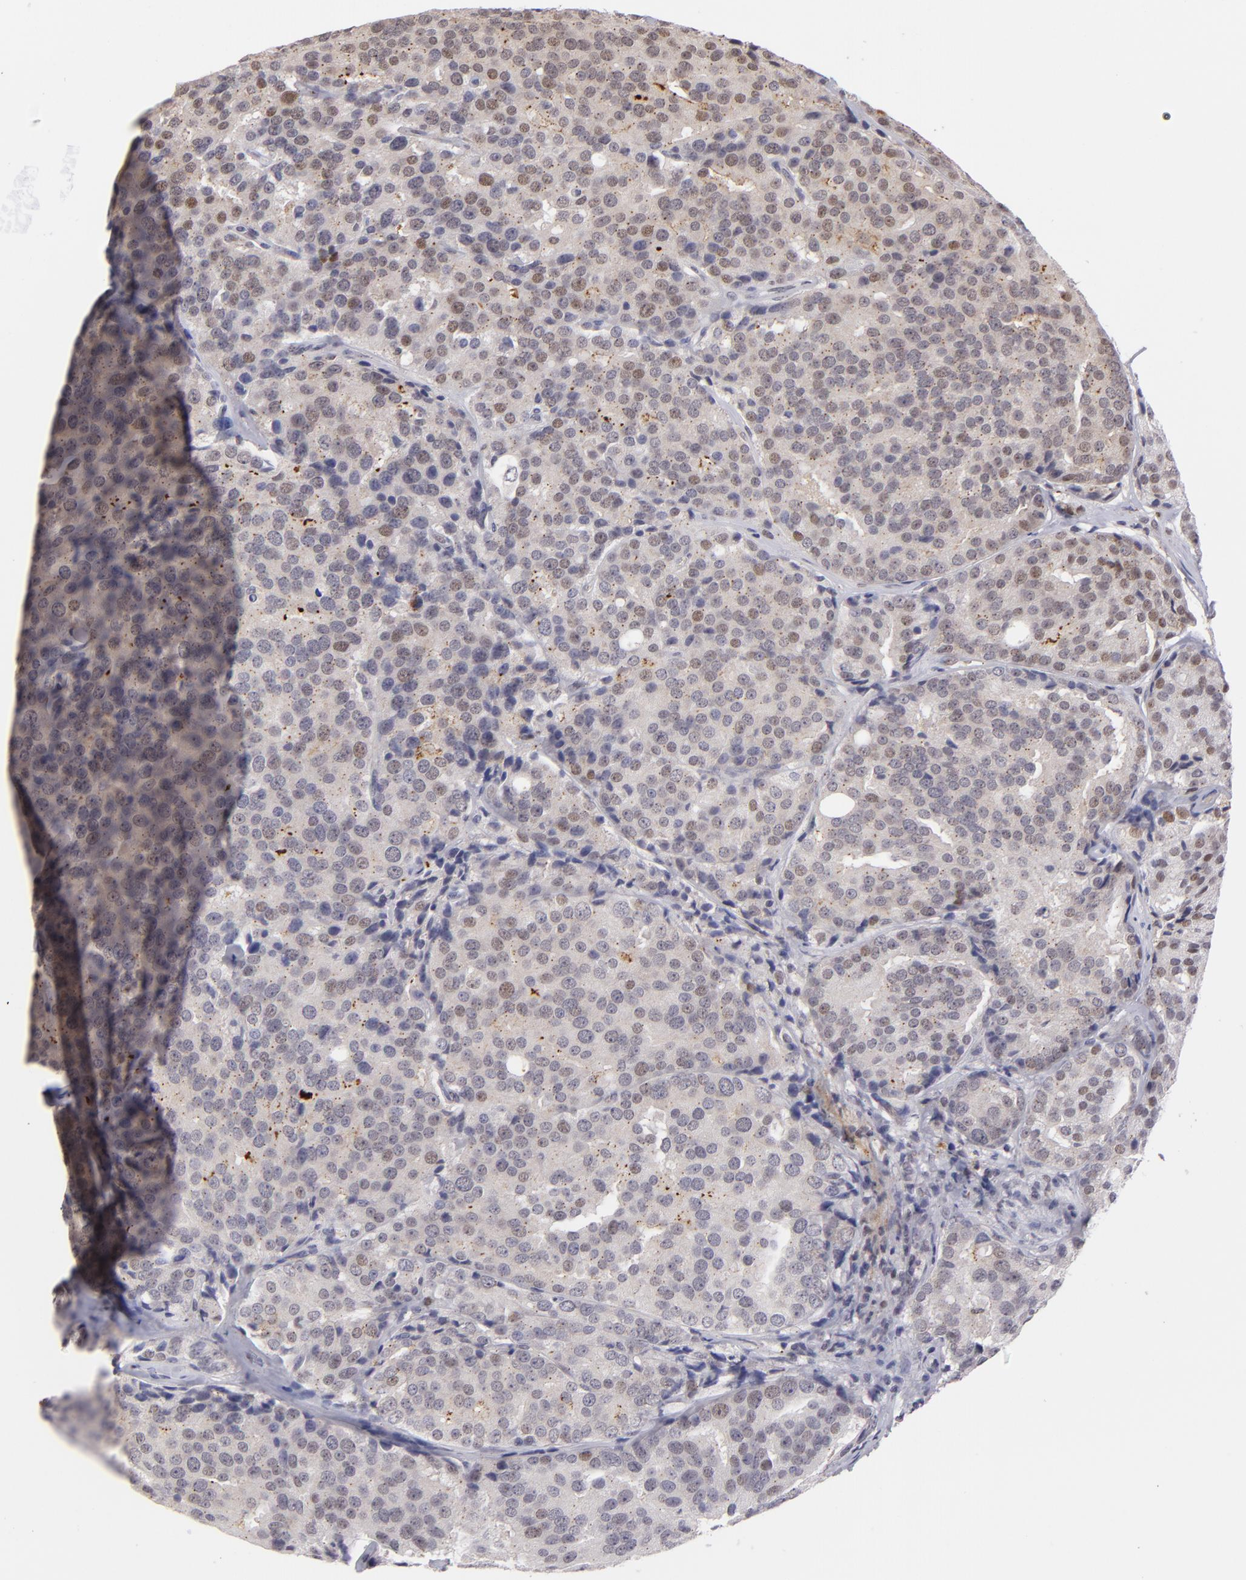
{"staining": {"intensity": "weak", "quantity": "<25%", "location": "nuclear"}, "tissue": "prostate cancer", "cell_type": "Tumor cells", "image_type": "cancer", "snomed": [{"axis": "morphology", "description": "Adenocarcinoma, High grade"}, {"axis": "topography", "description": "Prostate"}], "caption": "Immunohistochemistry (IHC) histopathology image of prostate cancer (adenocarcinoma (high-grade)) stained for a protein (brown), which demonstrates no expression in tumor cells.", "gene": "RXRG", "patient": {"sex": "male", "age": 64}}